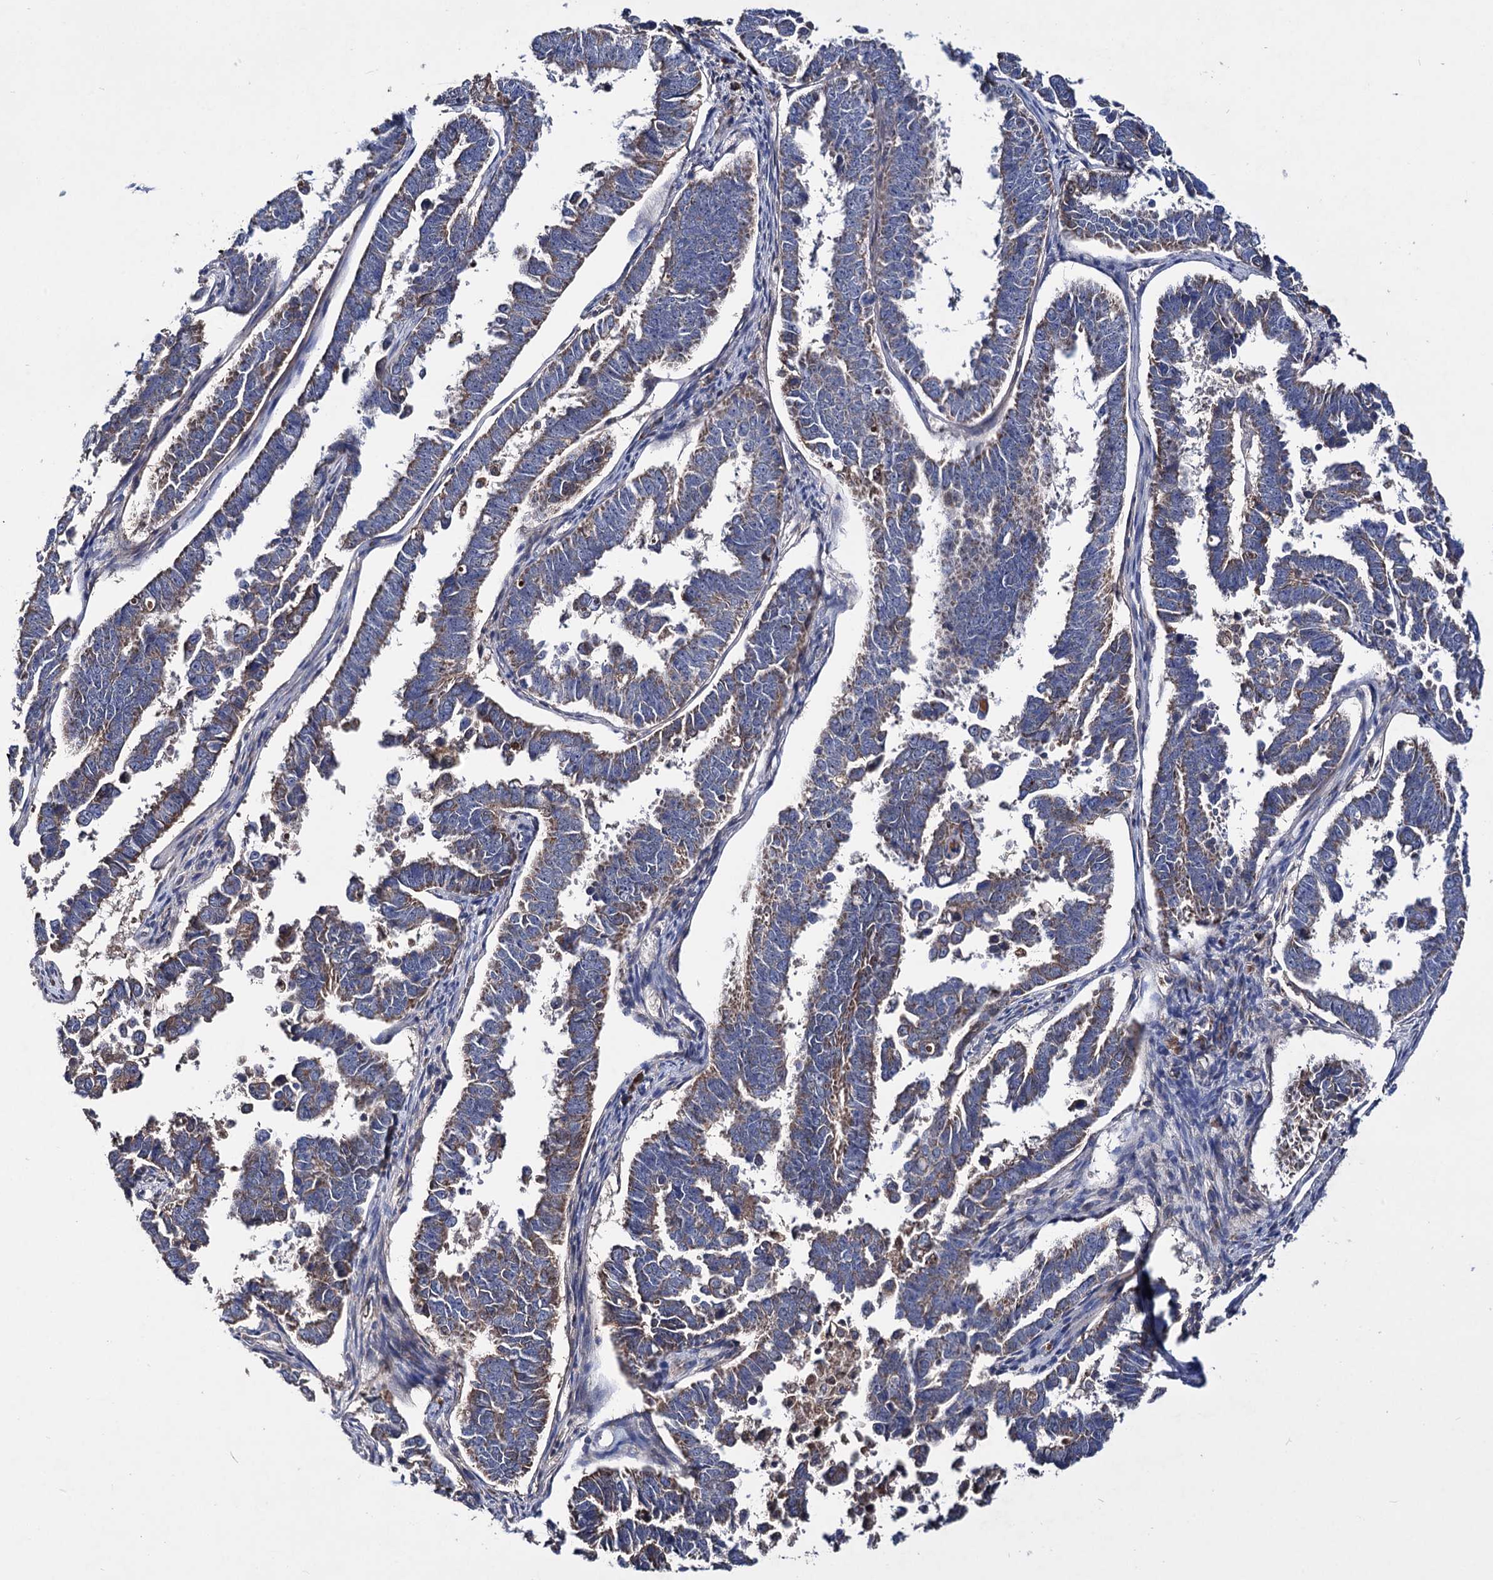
{"staining": {"intensity": "weak", "quantity": ">75%", "location": "cytoplasmic/membranous"}, "tissue": "endometrial cancer", "cell_type": "Tumor cells", "image_type": "cancer", "snomed": [{"axis": "morphology", "description": "Adenocarcinoma, NOS"}, {"axis": "topography", "description": "Endometrium"}], "caption": "Endometrial cancer stained with DAB immunohistochemistry (IHC) reveals low levels of weak cytoplasmic/membranous expression in about >75% of tumor cells.", "gene": "CLPB", "patient": {"sex": "female", "age": 75}}